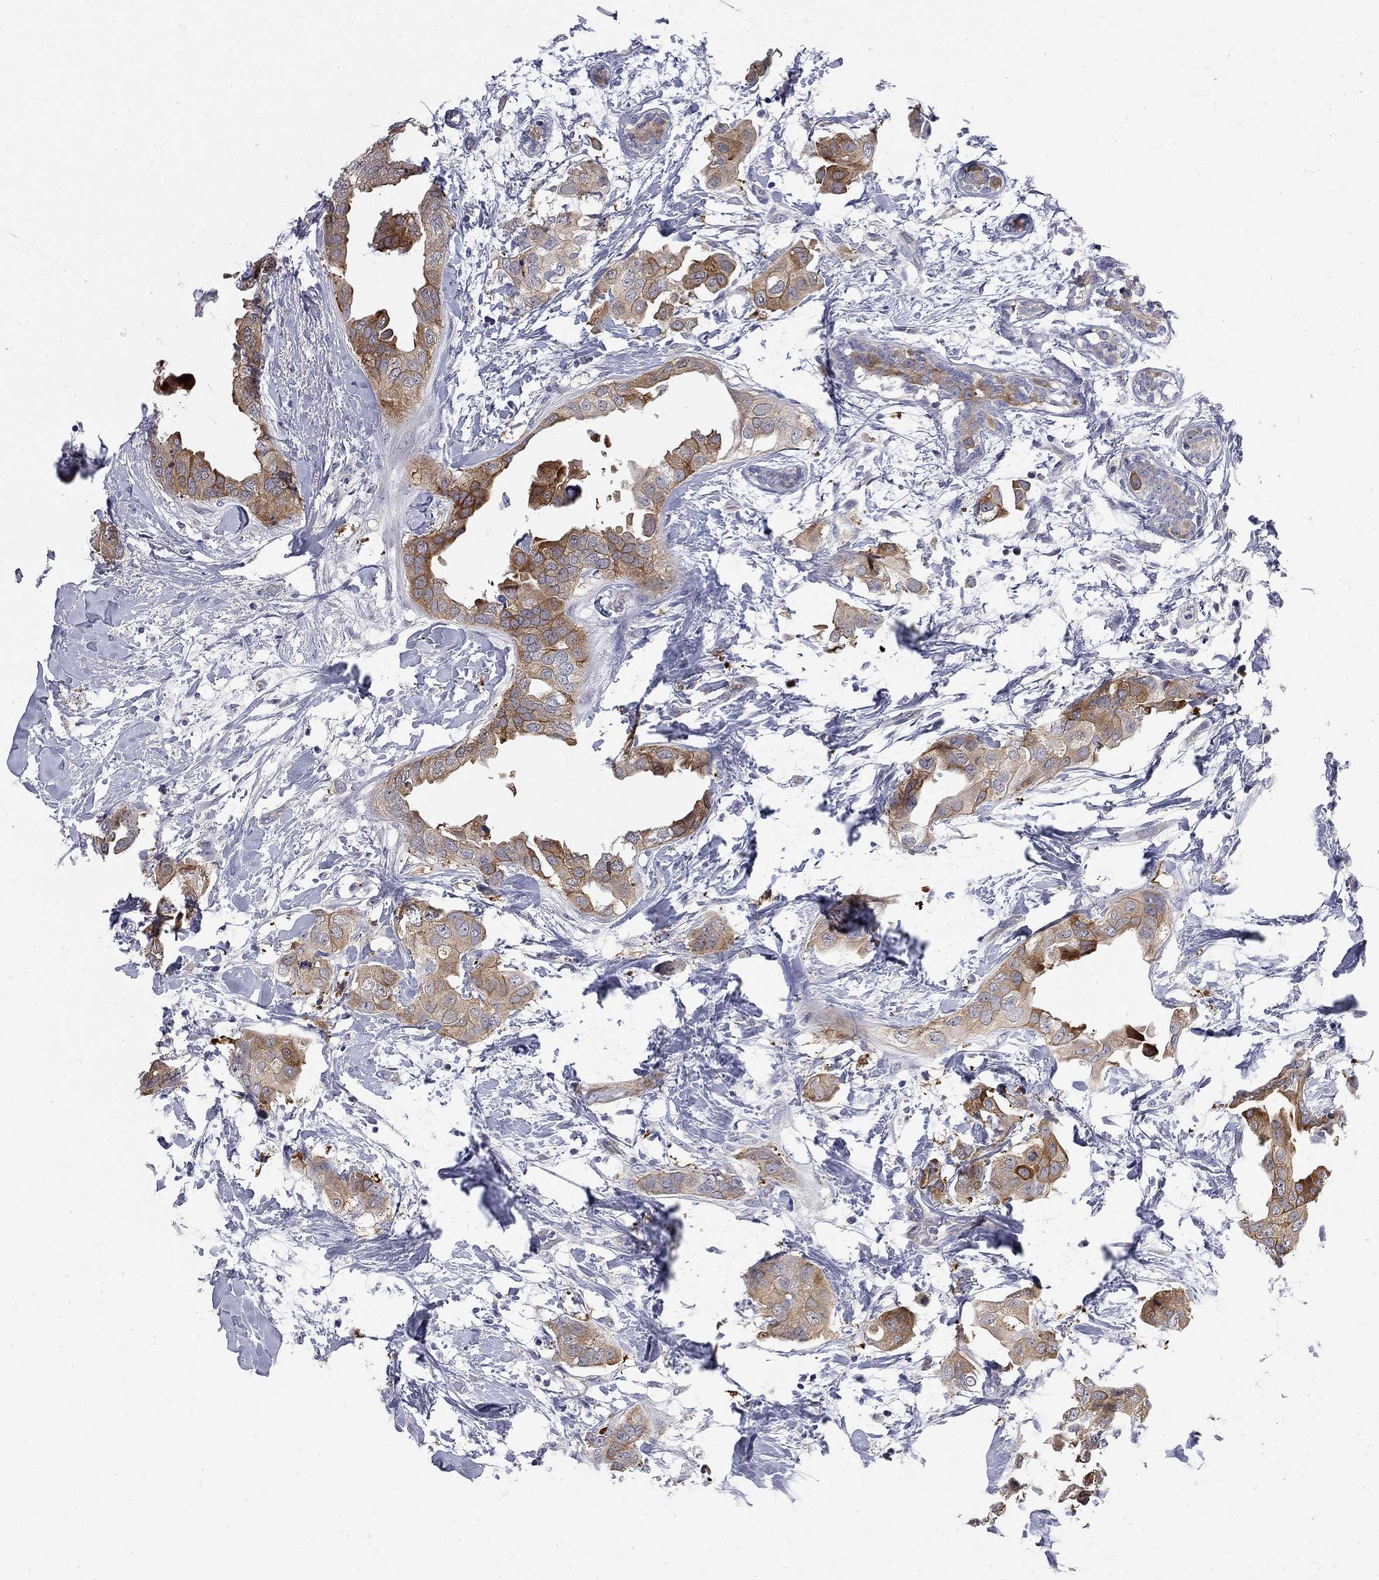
{"staining": {"intensity": "strong", "quantity": "25%-75%", "location": "cytoplasmic/membranous"}, "tissue": "breast cancer", "cell_type": "Tumor cells", "image_type": "cancer", "snomed": [{"axis": "morphology", "description": "Normal tissue, NOS"}, {"axis": "morphology", "description": "Duct carcinoma"}, {"axis": "topography", "description": "Breast"}], "caption": "Breast intraductal carcinoma stained with DAB (3,3'-diaminobenzidine) immunohistochemistry (IHC) shows high levels of strong cytoplasmic/membranous positivity in about 25%-75% of tumor cells.", "gene": "GALNT8", "patient": {"sex": "female", "age": 40}}